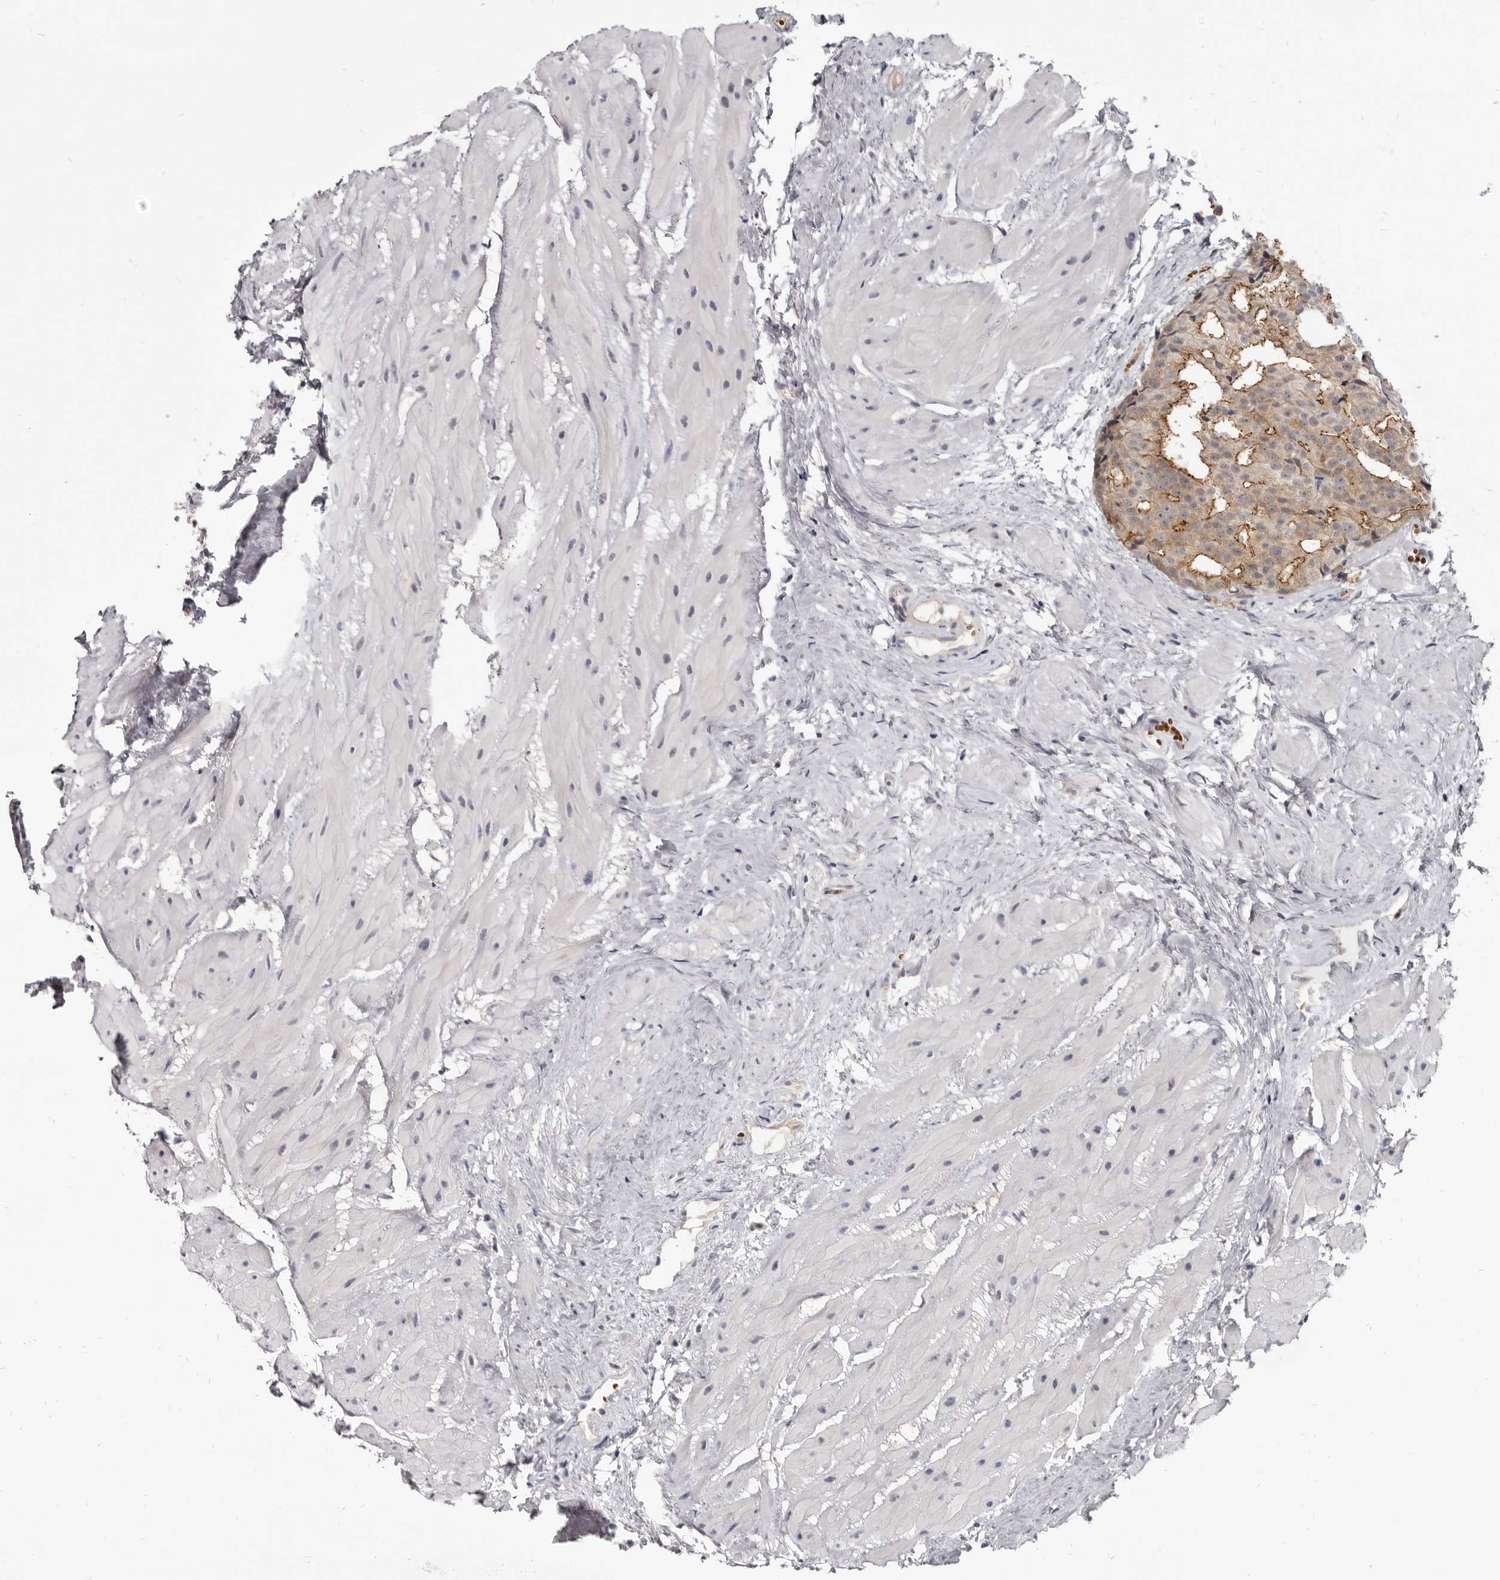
{"staining": {"intensity": "moderate", "quantity": "25%-75%", "location": "cytoplasmic/membranous"}, "tissue": "prostate cancer", "cell_type": "Tumor cells", "image_type": "cancer", "snomed": [{"axis": "morphology", "description": "Adenocarcinoma, Low grade"}, {"axis": "topography", "description": "Prostate"}], "caption": "IHC of human adenocarcinoma (low-grade) (prostate) exhibits medium levels of moderate cytoplasmic/membranous expression in about 25%-75% of tumor cells.", "gene": "CGN", "patient": {"sex": "male", "age": 88}}